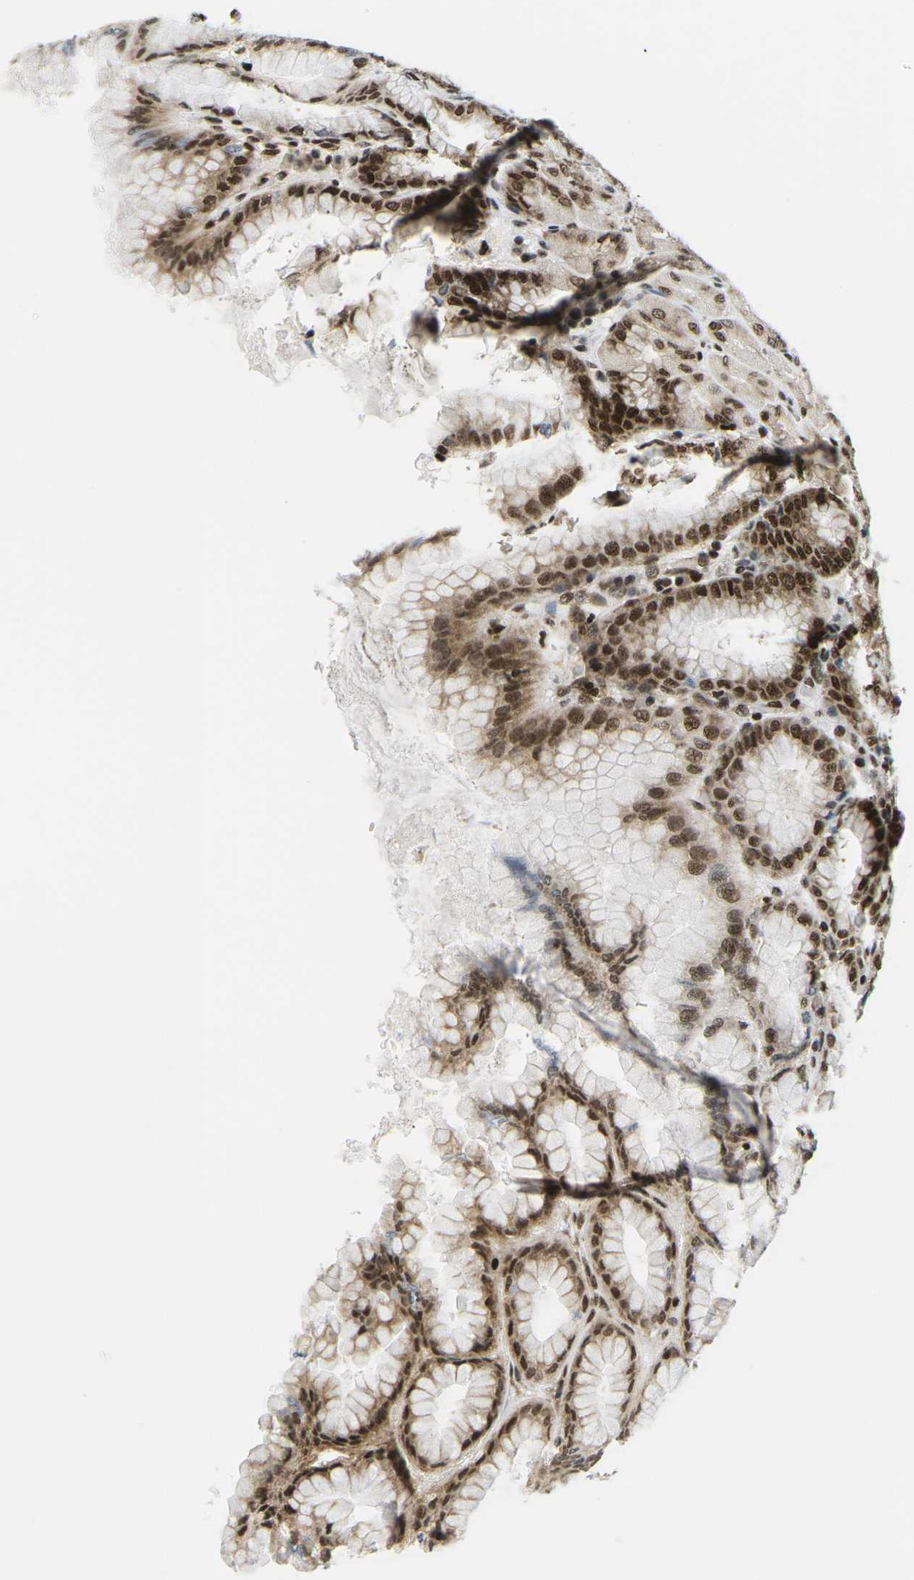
{"staining": {"intensity": "strong", "quantity": ">75%", "location": "cytoplasmic/membranous,nuclear"}, "tissue": "stomach", "cell_type": "Glandular cells", "image_type": "normal", "snomed": [{"axis": "morphology", "description": "Normal tissue, NOS"}, {"axis": "topography", "description": "Stomach, upper"}], "caption": "High-power microscopy captured an immunohistochemistry (IHC) photomicrograph of normal stomach, revealing strong cytoplasmic/membranous,nuclear positivity in approximately >75% of glandular cells.", "gene": "CELF1", "patient": {"sex": "female", "age": 56}}